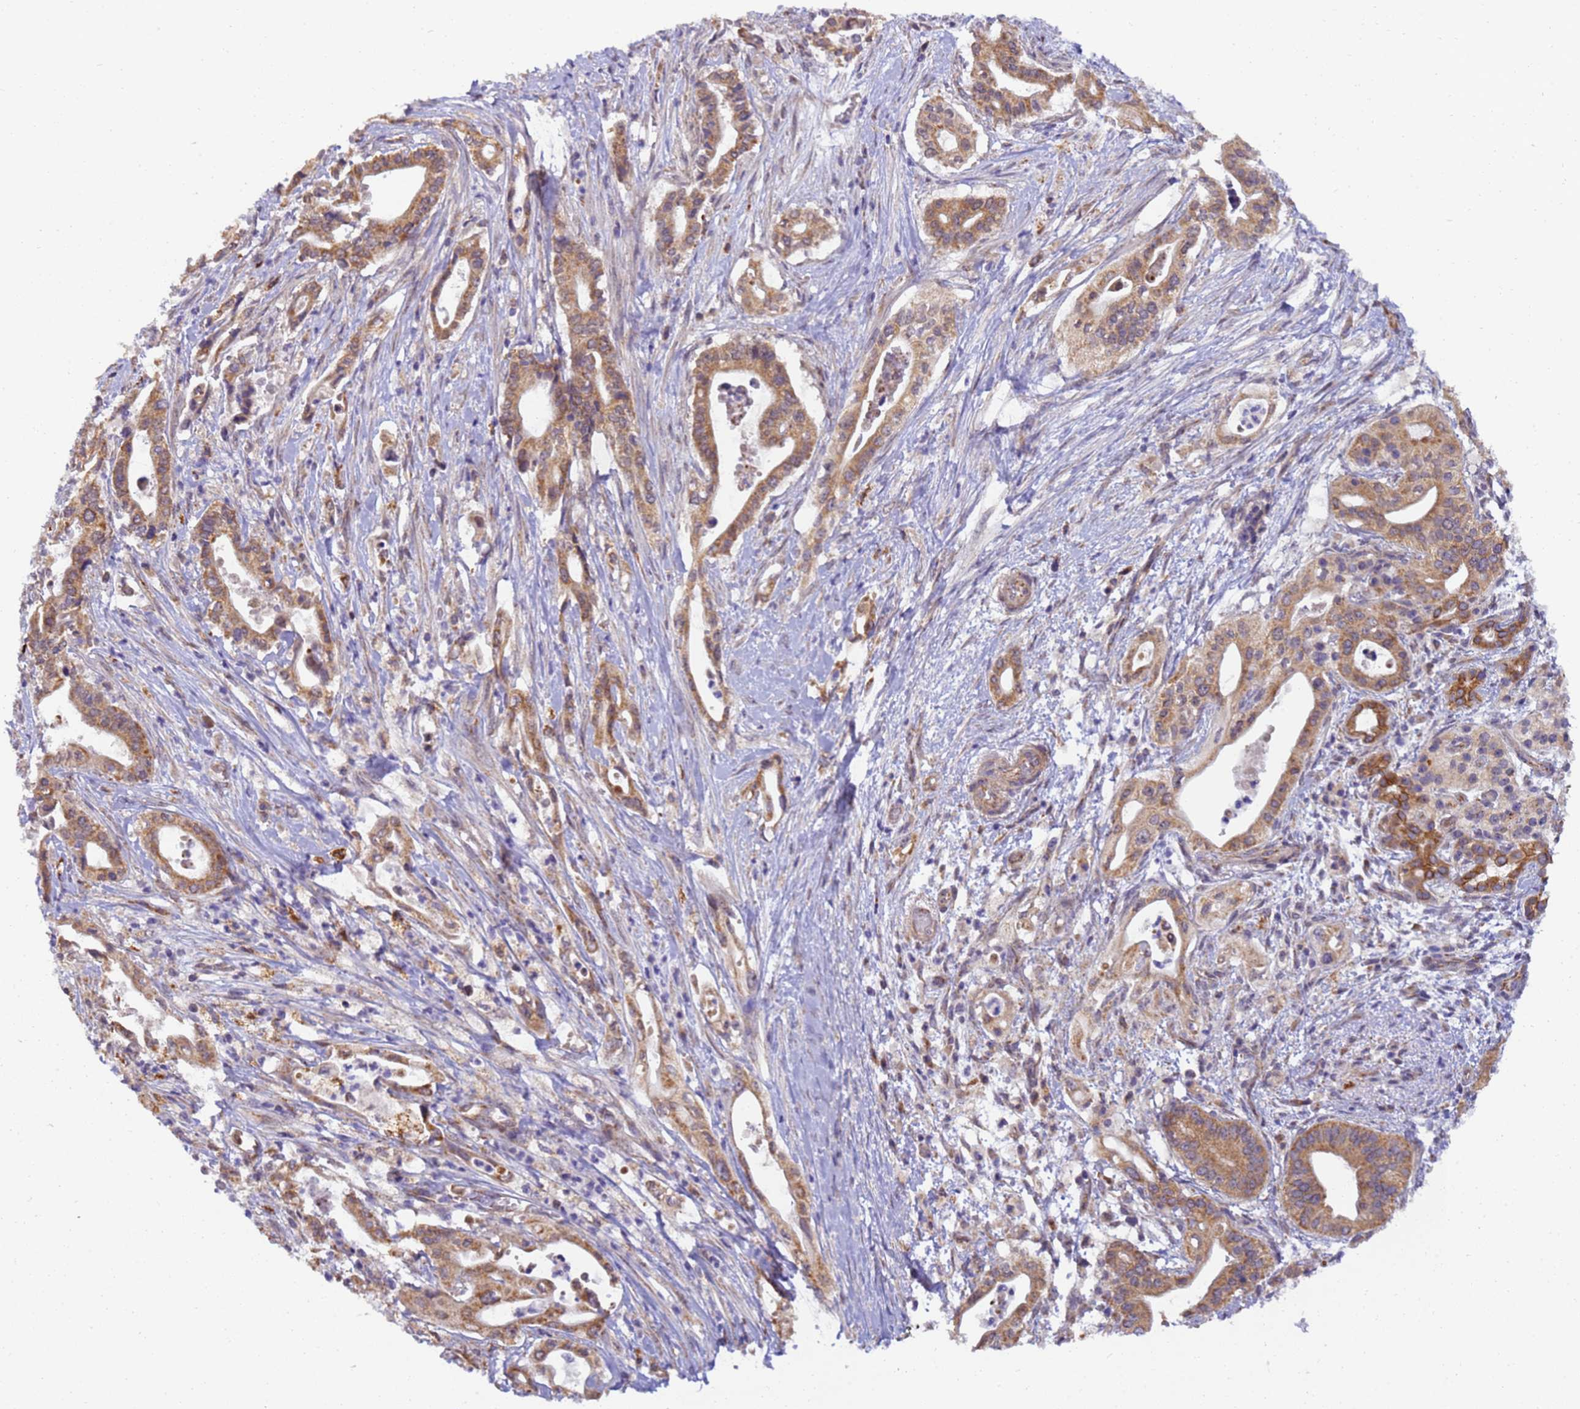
{"staining": {"intensity": "moderate", "quantity": ">75%", "location": "cytoplasmic/membranous"}, "tissue": "pancreatic cancer", "cell_type": "Tumor cells", "image_type": "cancer", "snomed": [{"axis": "morphology", "description": "Adenocarcinoma, NOS"}, {"axis": "topography", "description": "Pancreas"}], "caption": "Protein expression analysis of human adenocarcinoma (pancreatic) reveals moderate cytoplasmic/membranous staining in about >75% of tumor cells. The staining was performed using DAB, with brown indicating positive protein expression. Nuclei are stained blue with hematoxylin.", "gene": "RAPGEF3", "patient": {"sex": "female", "age": 77}}